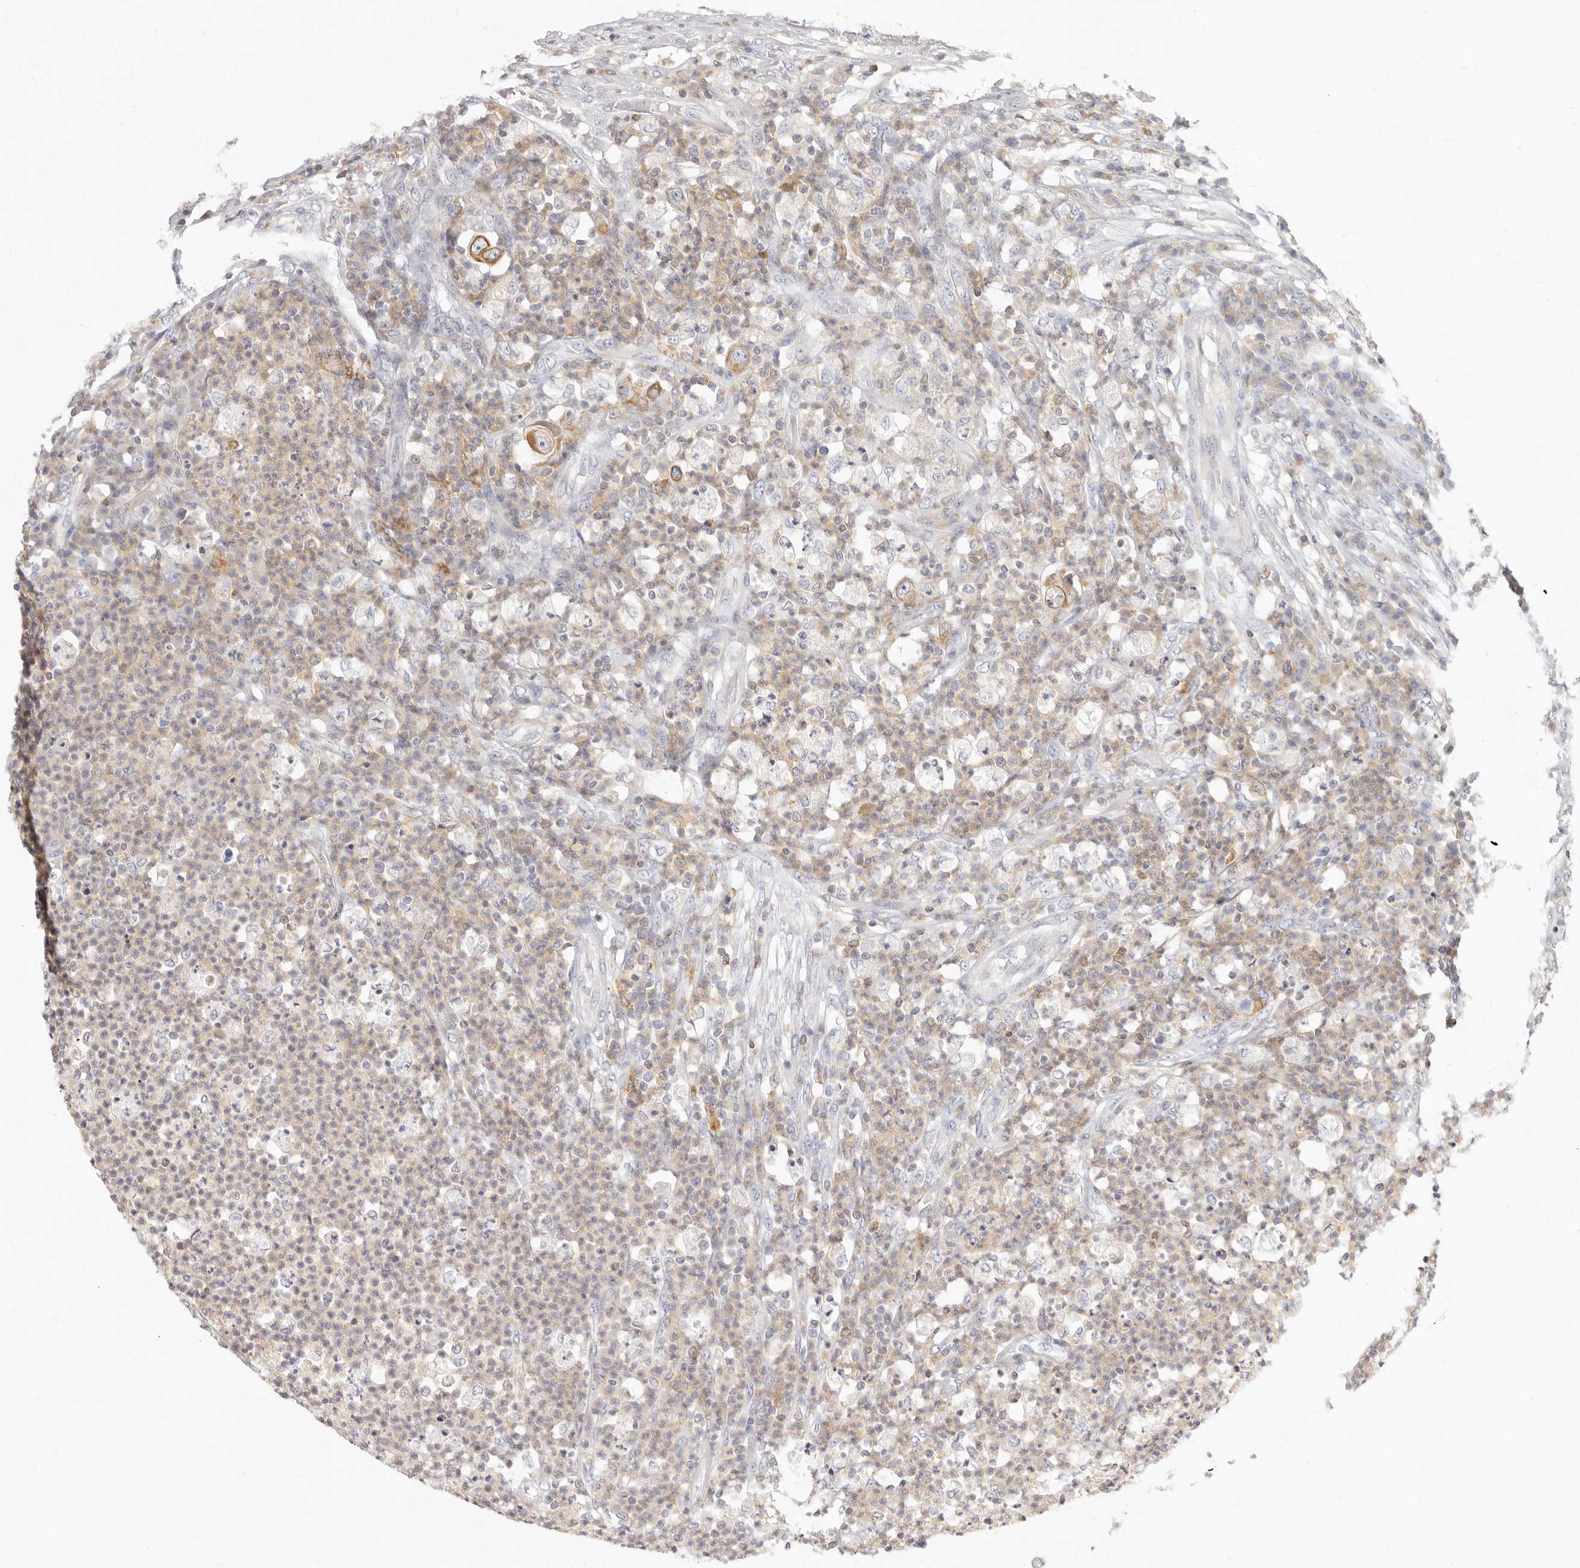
{"staining": {"intensity": "moderate", "quantity": "25%-75%", "location": "cytoplasmic/membranous"}, "tissue": "colorectal cancer", "cell_type": "Tumor cells", "image_type": "cancer", "snomed": [{"axis": "morphology", "description": "Adenocarcinoma, NOS"}, {"axis": "topography", "description": "Colon"}], "caption": "The image shows immunohistochemical staining of colorectal adenocarcinoma. There is moderate cytoplasmic/membranous expression is seen in approximately 25%-75% of tumor cells.", "gene": "NIBAN1", "patient": {"sex": "male", "age": 83}}